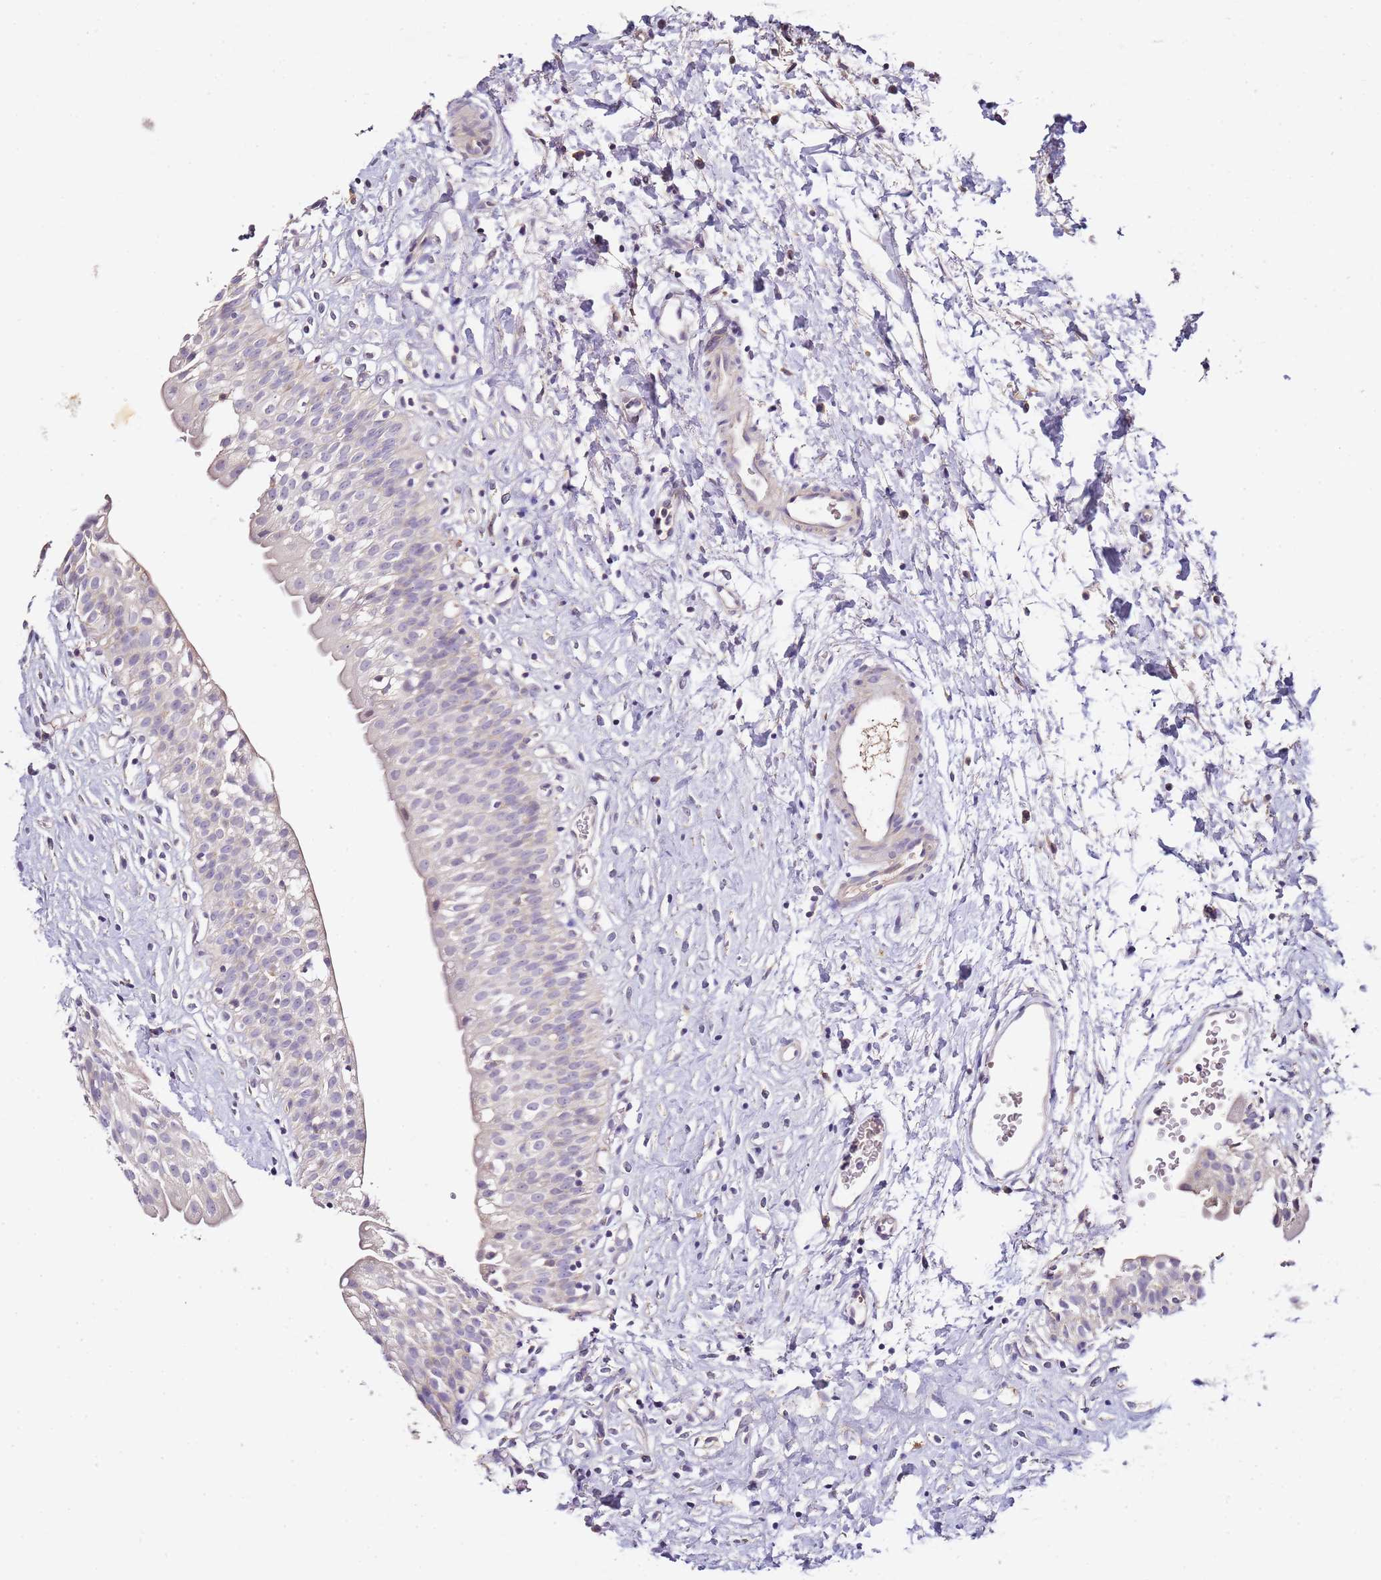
{"staining": {"intensity": "negative", "quantity": "none", "location": "none"}, "tissue": "urinary bladder", "cell_type": "Urothelial cells", "image_type": "normal", "snomed": [{"axis": "morphology", "description": "Normal tissue, NOS"}, {"axis": "topography", "description": "Urinary bladder"}], "caption": "High power microscopy image of an immunohistochemistry micrograph of normal urinary bladder, revealing no significant positivity in urothelial cells.", "gene": "OR2B11", "patient": {"sex": "male", "age": 51}}